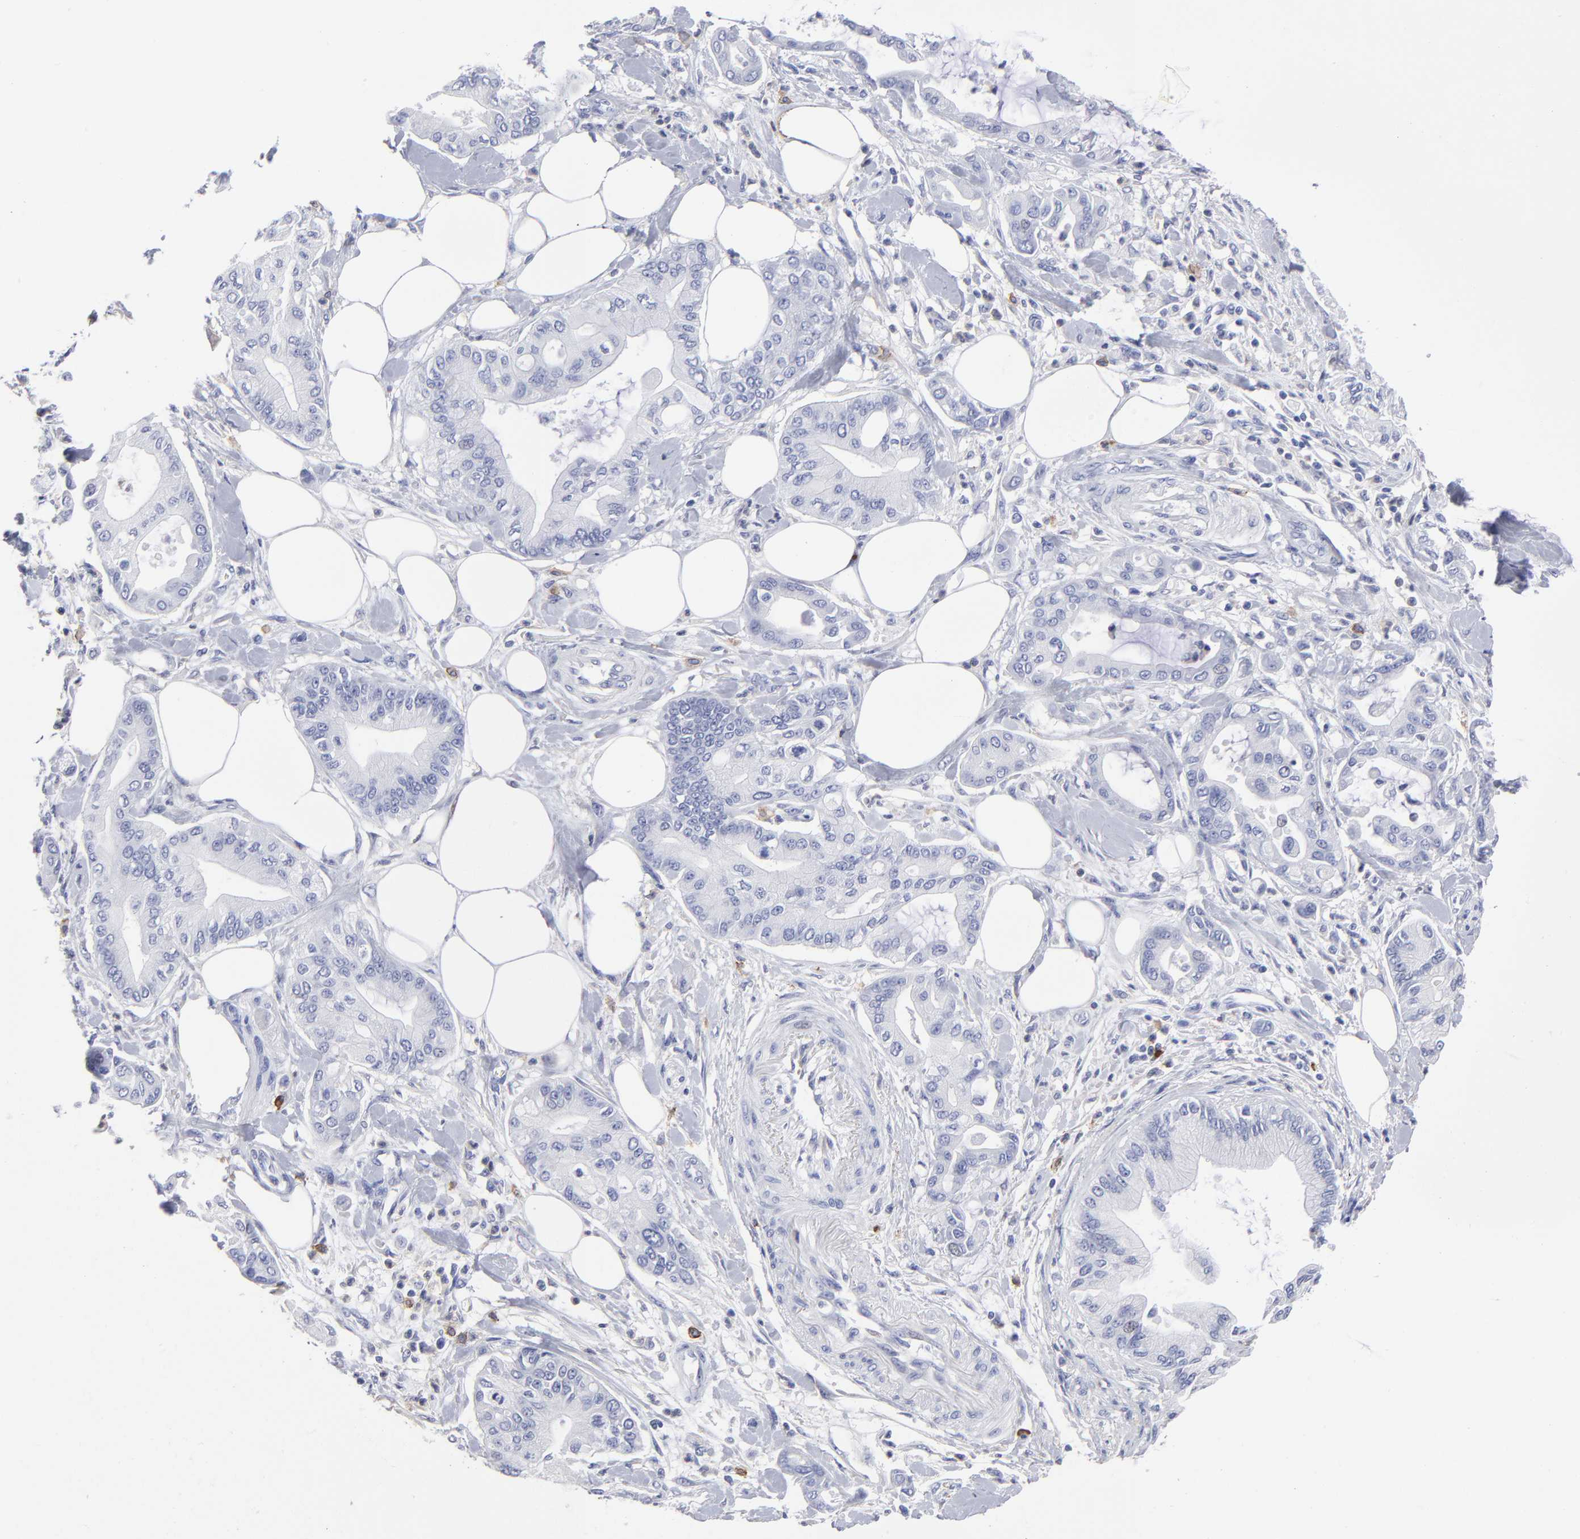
{"staining": {"intensity": "negative", "quantity": "none", "location": "none"}, "tissue": "pancreatic cancer", "cell_type": "Tumor cells", "image_type": "cancer", "snomed": [{"axis": "morphology", "description": "Adenocarcinoma, NOS"}, {"axis": "morphology", "description": "Adenocarcinoma, metastatic, NOS"}, {"axis": "topography", "description": "Lymph node"}, {"axis": "topography", "description": "Pancreas"}, {"axis": "topography", "description": "Duodenum"}], "caption": "This is an immunohistochemistry (IHC) micrograph of human pancreatic cancer (adenocarcinoma). There is no staining in tumor cells.", "gene": "LAT2", "patient": {"sex": "female", "age": 64}}